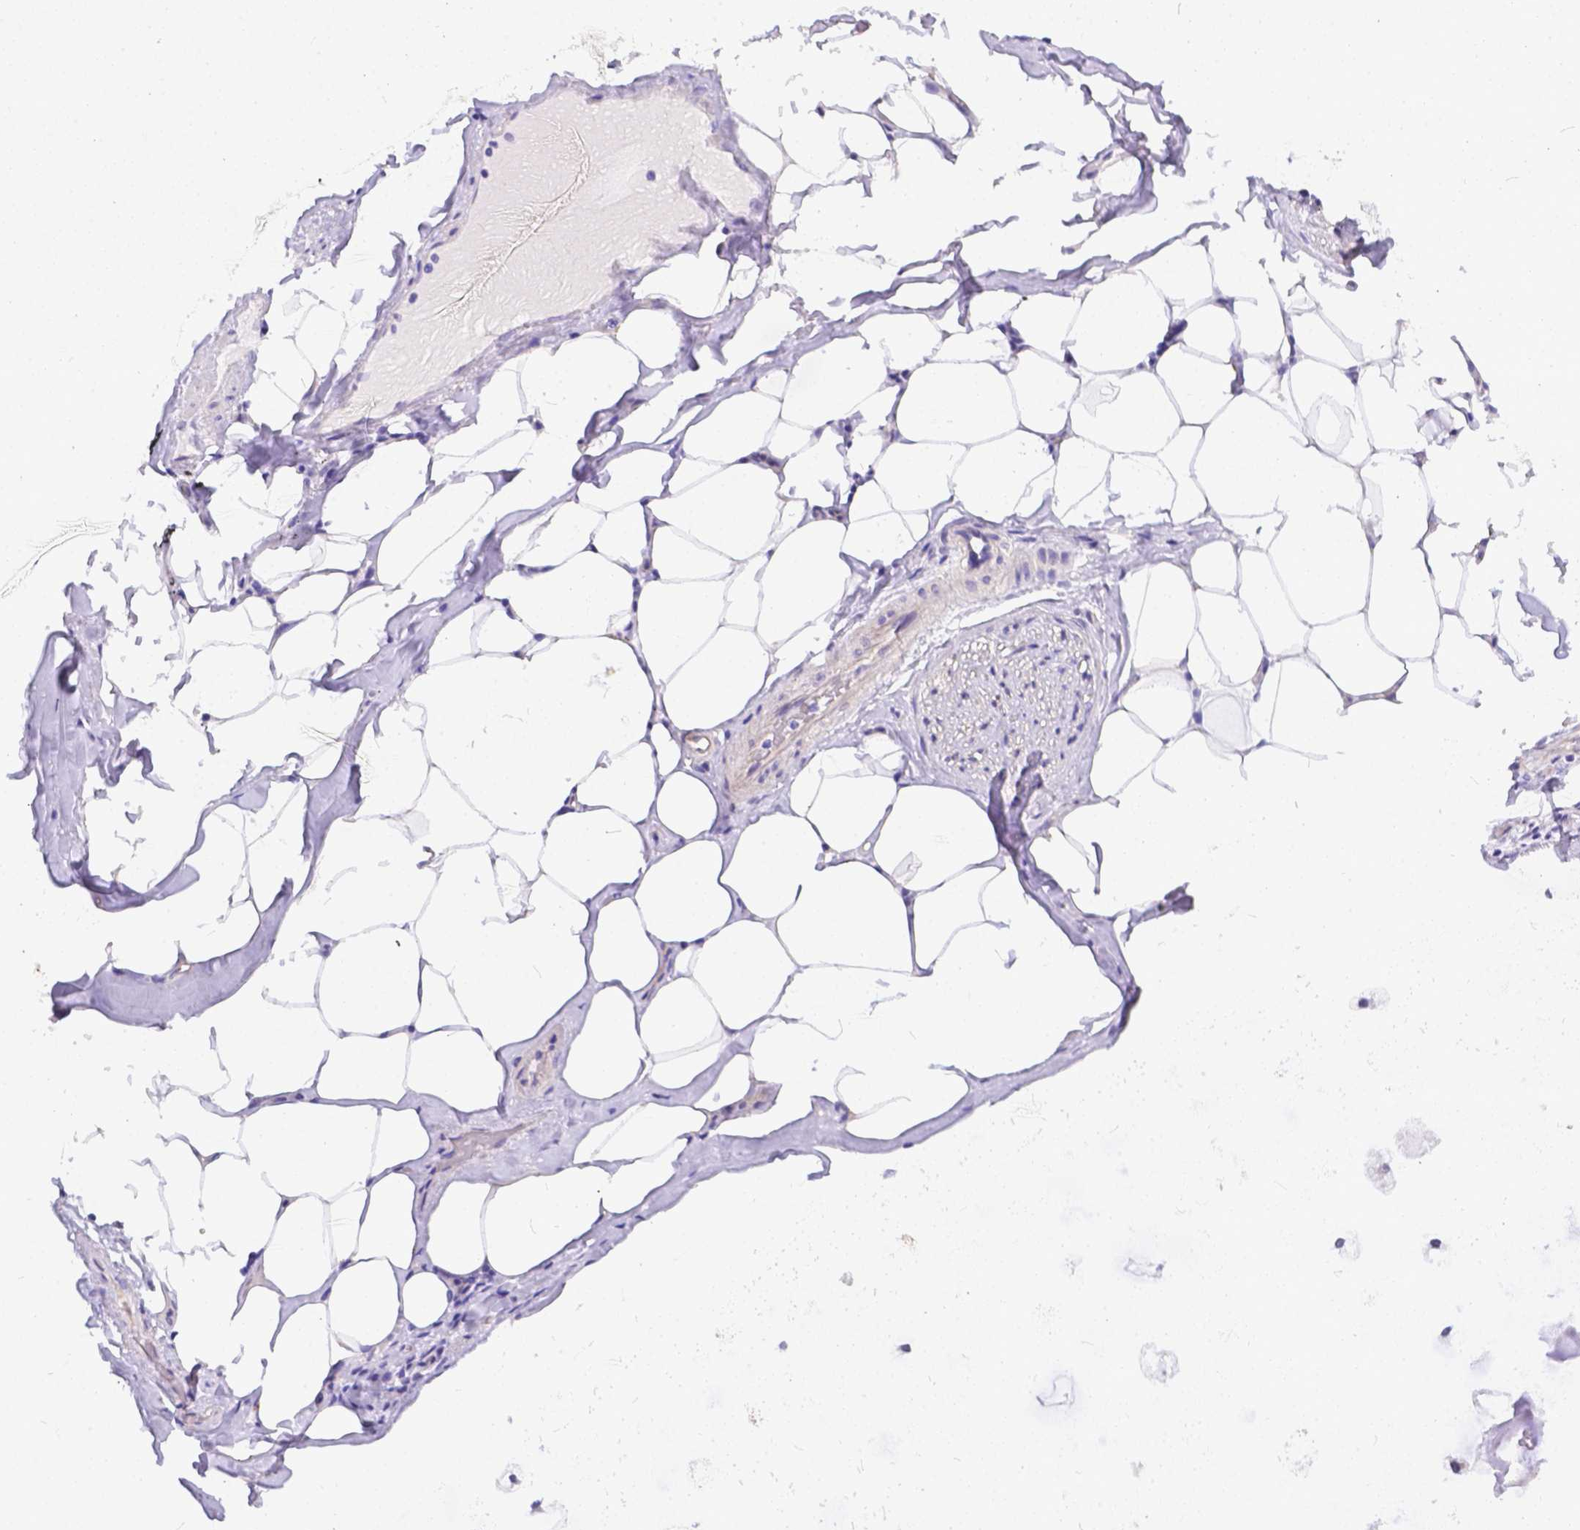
{"staining": {"intensity": "negative", "quantity": "none", "location": "none"}, "tissue": "adipose tissue", "cell_type": "Adipocytes", "image_type": "normal", "snomed": [{"axis": "morphology", "description": "Normal tissue, NOS"}, {"axis": "topography", "description": "Bronchus"}, {"axis": "topography", "description": "Lung"}], "caption": "The photomicrograph shows no staining of adipocytes in benign adipose tissue.", "gene": "DLEC1", "patient": {"sex": "female", "age": 57}}